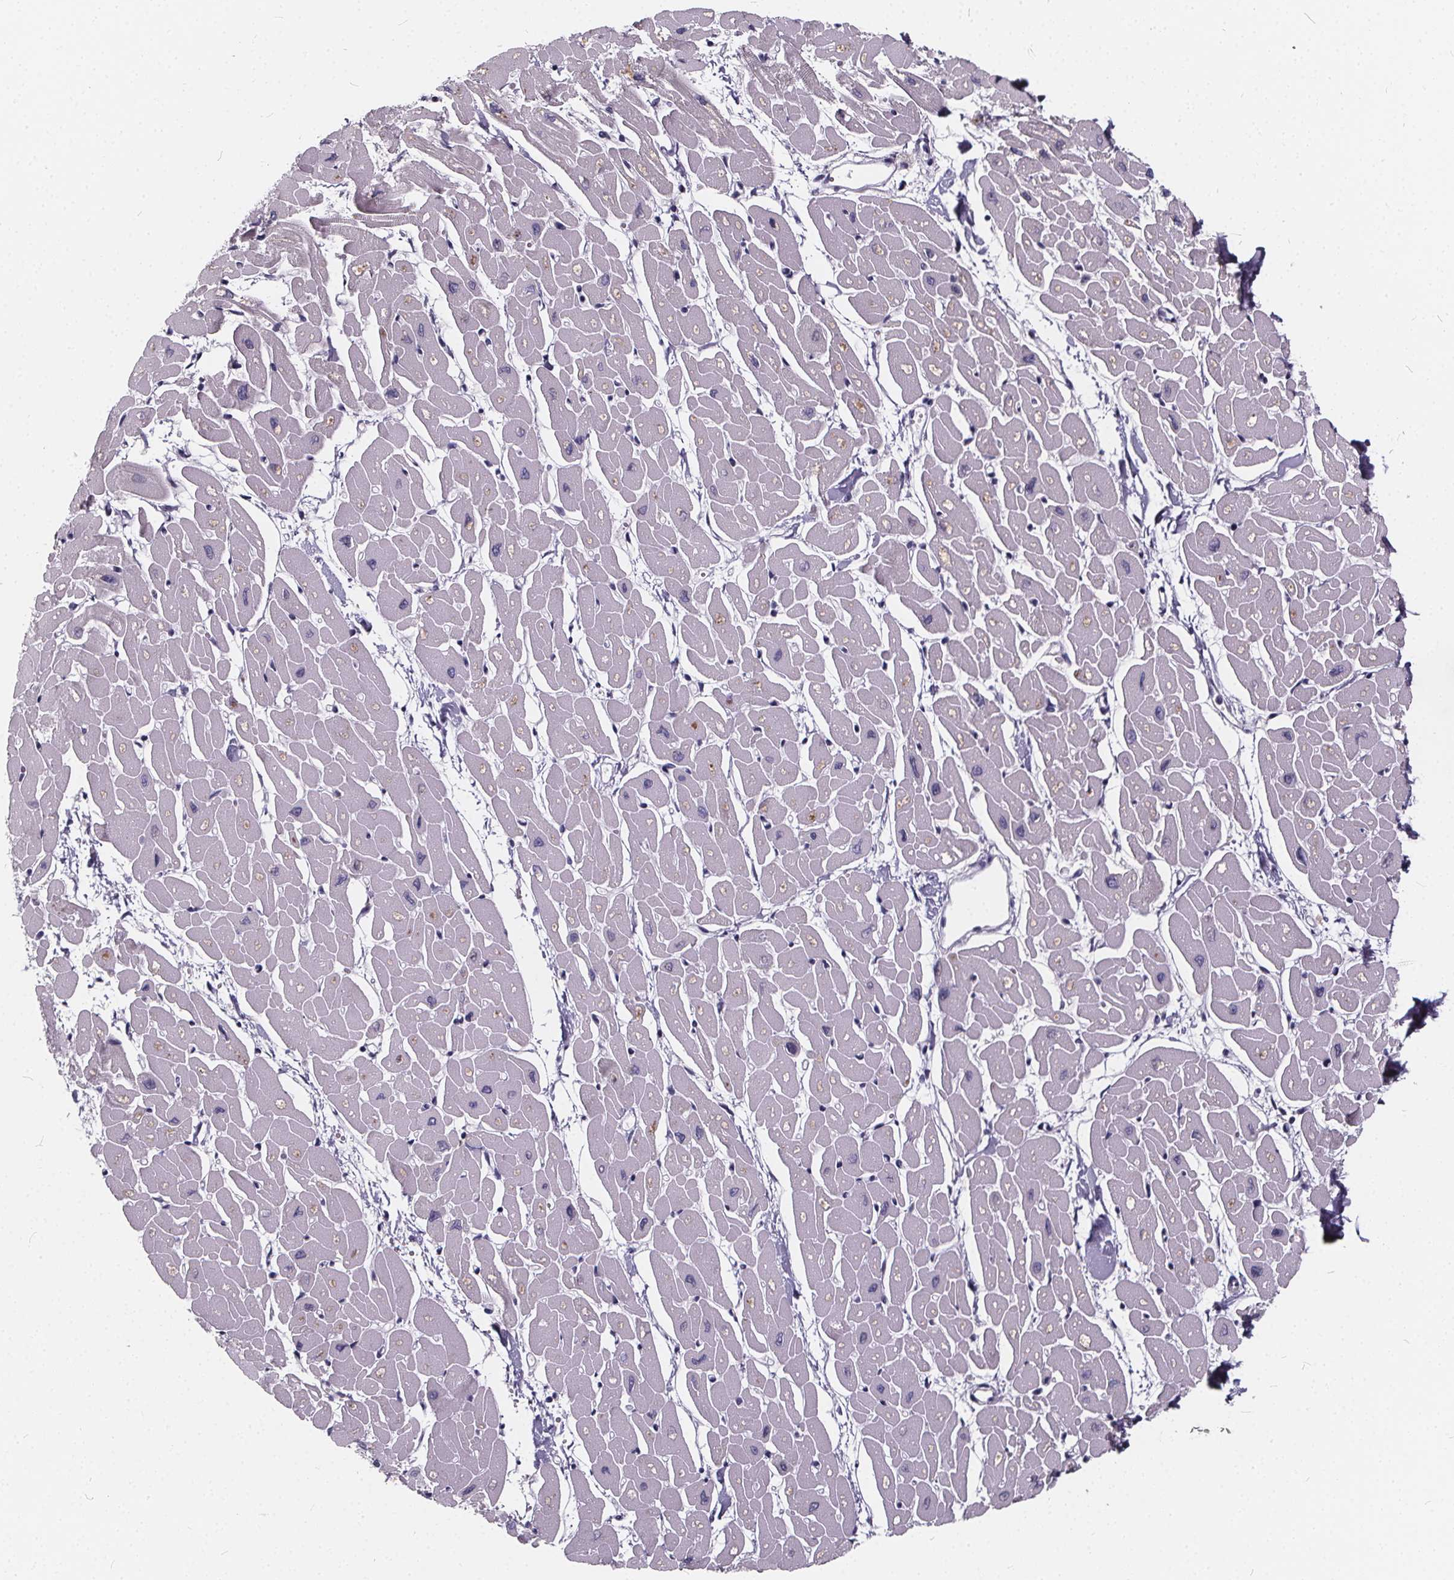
{"staining": {"intensity": "negative", "quantity": "none", "location": "none"}, "tissue": "heart muscle", "cell_type": "Cardiomyocytes", "image_type": "normal", "snomed": [{"axis": "morphology", "description": "Normal tissue, NOS"}, {"axis": "topography", "description": "Heart"}], "caption": "Cardiomyocytes show no significant positivity in benign heart muscle.", "gene": "SPEF2", "patient": {"sex": "male", "age": 57}}